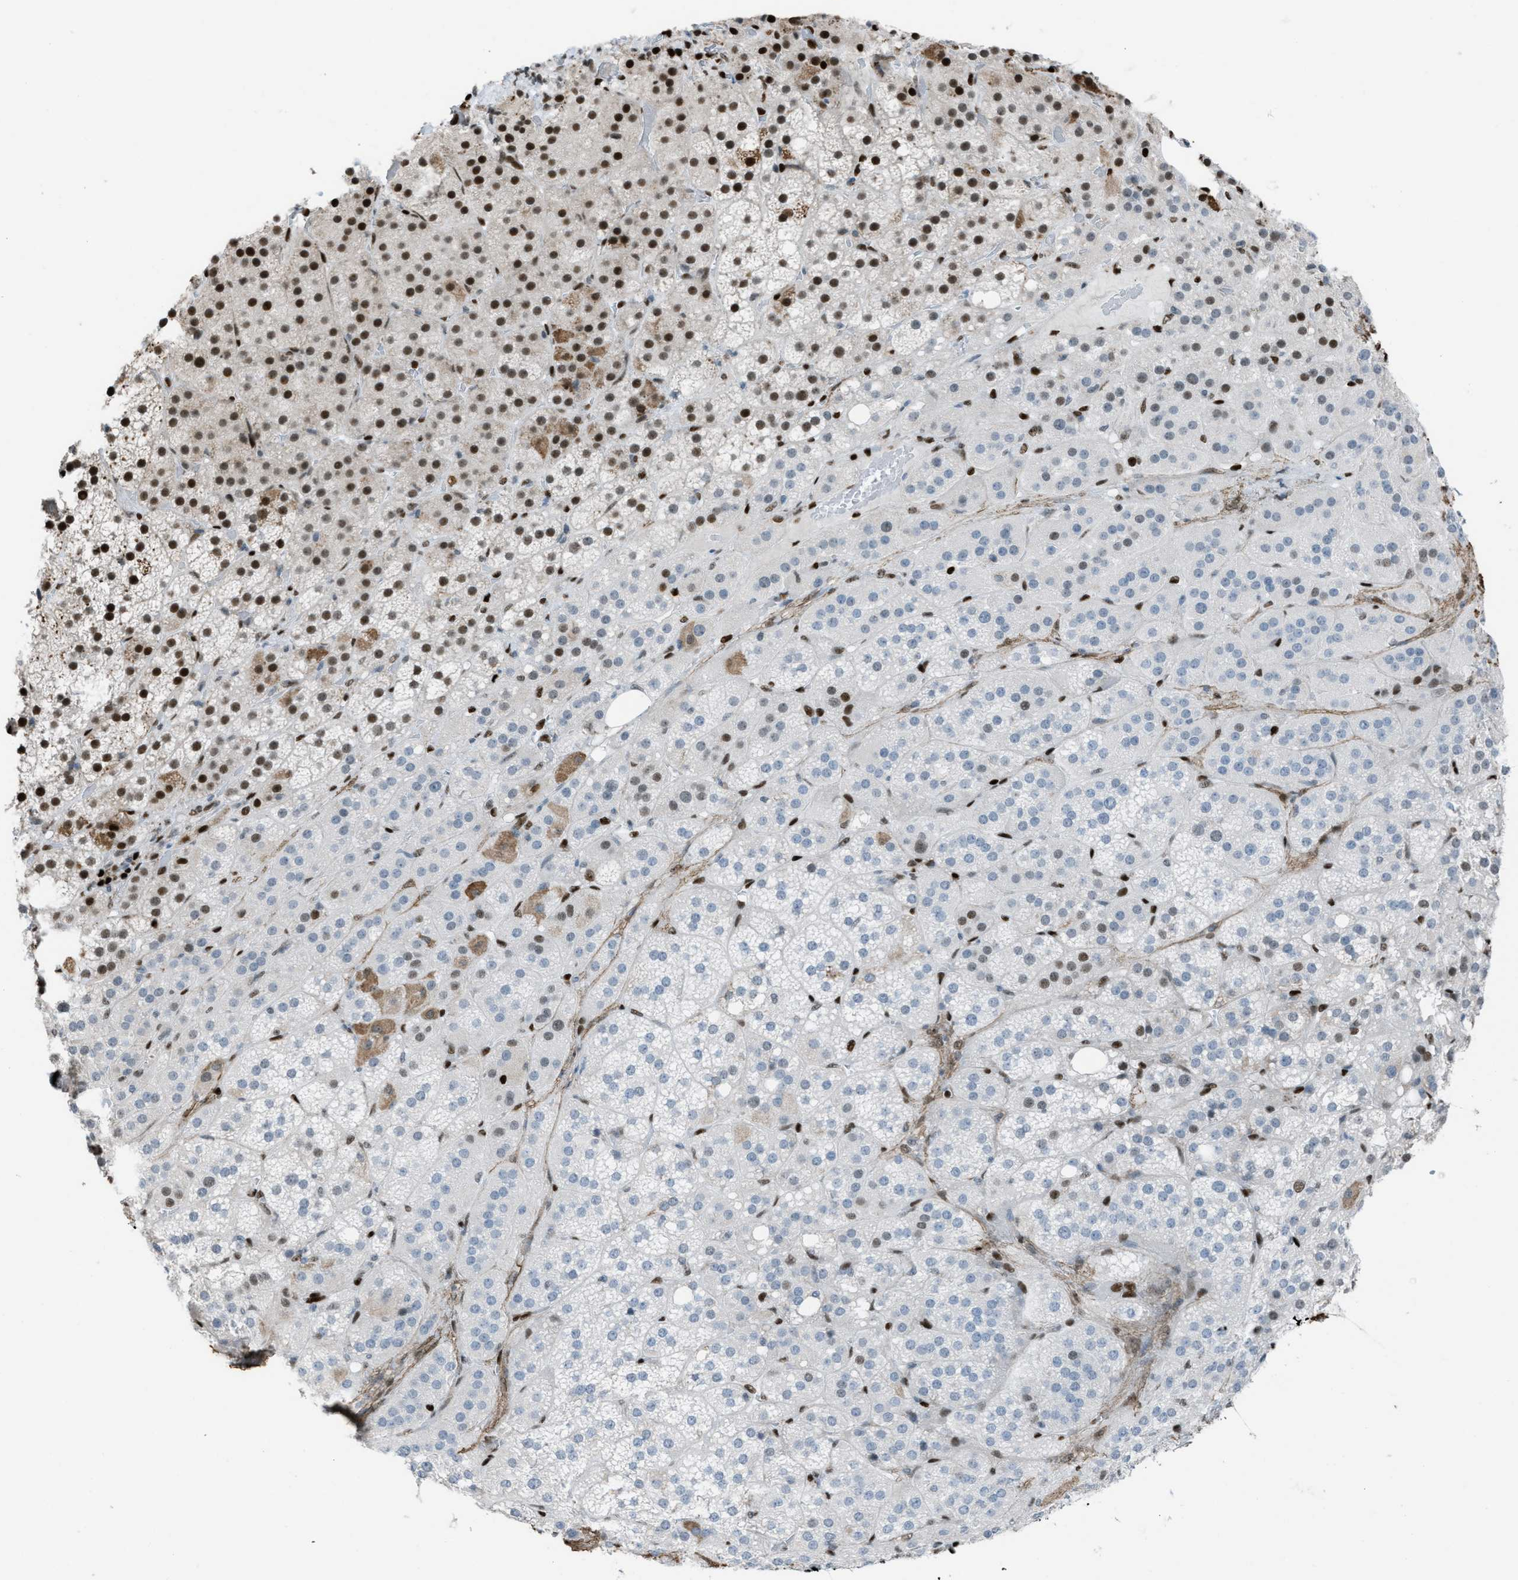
{"staining": {"intensity": "strong", "quantity": "25%-75%", "location": "nuclear"}, "tissue": "adrenal gland", "cell_type": "Glandular cells", "image_type": "normal", "snomed": [{"axis": "morphology", "description": "Normal tissue, NOS"}, {"axis": "topography", "description": "Adrenal gland"}], "caption": "Immunohistochemical staining of normal adrenal gland demonstrates high levels of strong nuclear positivity in about 25%-75% of glandular cells.", "gene": "SLFN5", "patient": {"sex": "female", "age": 59}}